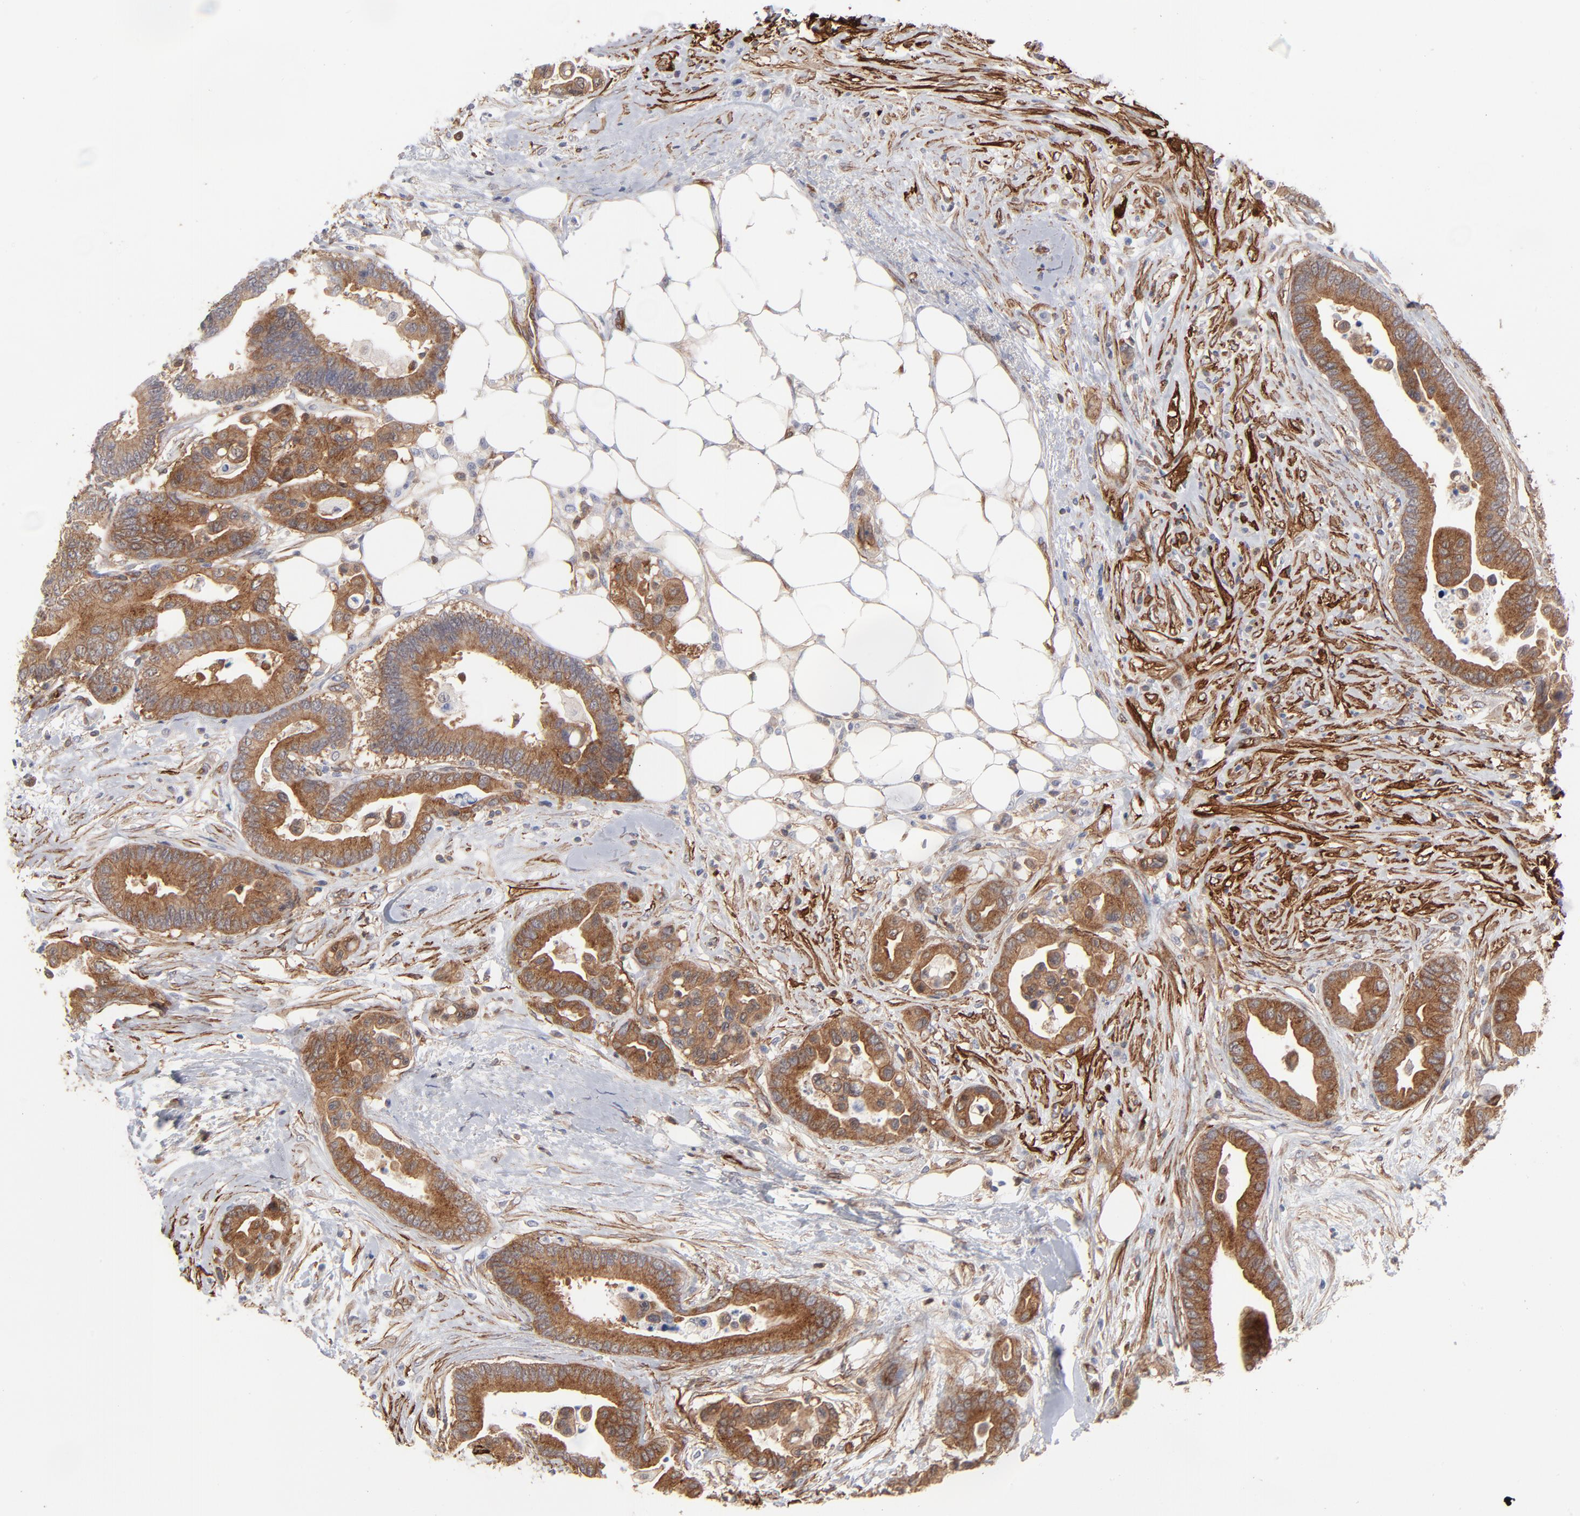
{"staining": {"intensity": "moderate", "quantity": ">75%", "location": "cytoplasmic/membranous"}, "tissue": "colorectal cancer", "cell_type": "Tumor cells", "image_type": "cancer", "snomed": [{"axis": "morphology", "description": "Adenocarcinoma, NOS"}, {"axis": "topography", "description": "Colon"}], "caption": "Colorectal cancer stained with IHC reveals moderate cytoplasmic/membranous staining in about >75% of tumor cells.", "gene": "PXN", "patient": {"sex": "male", "age": 82}}